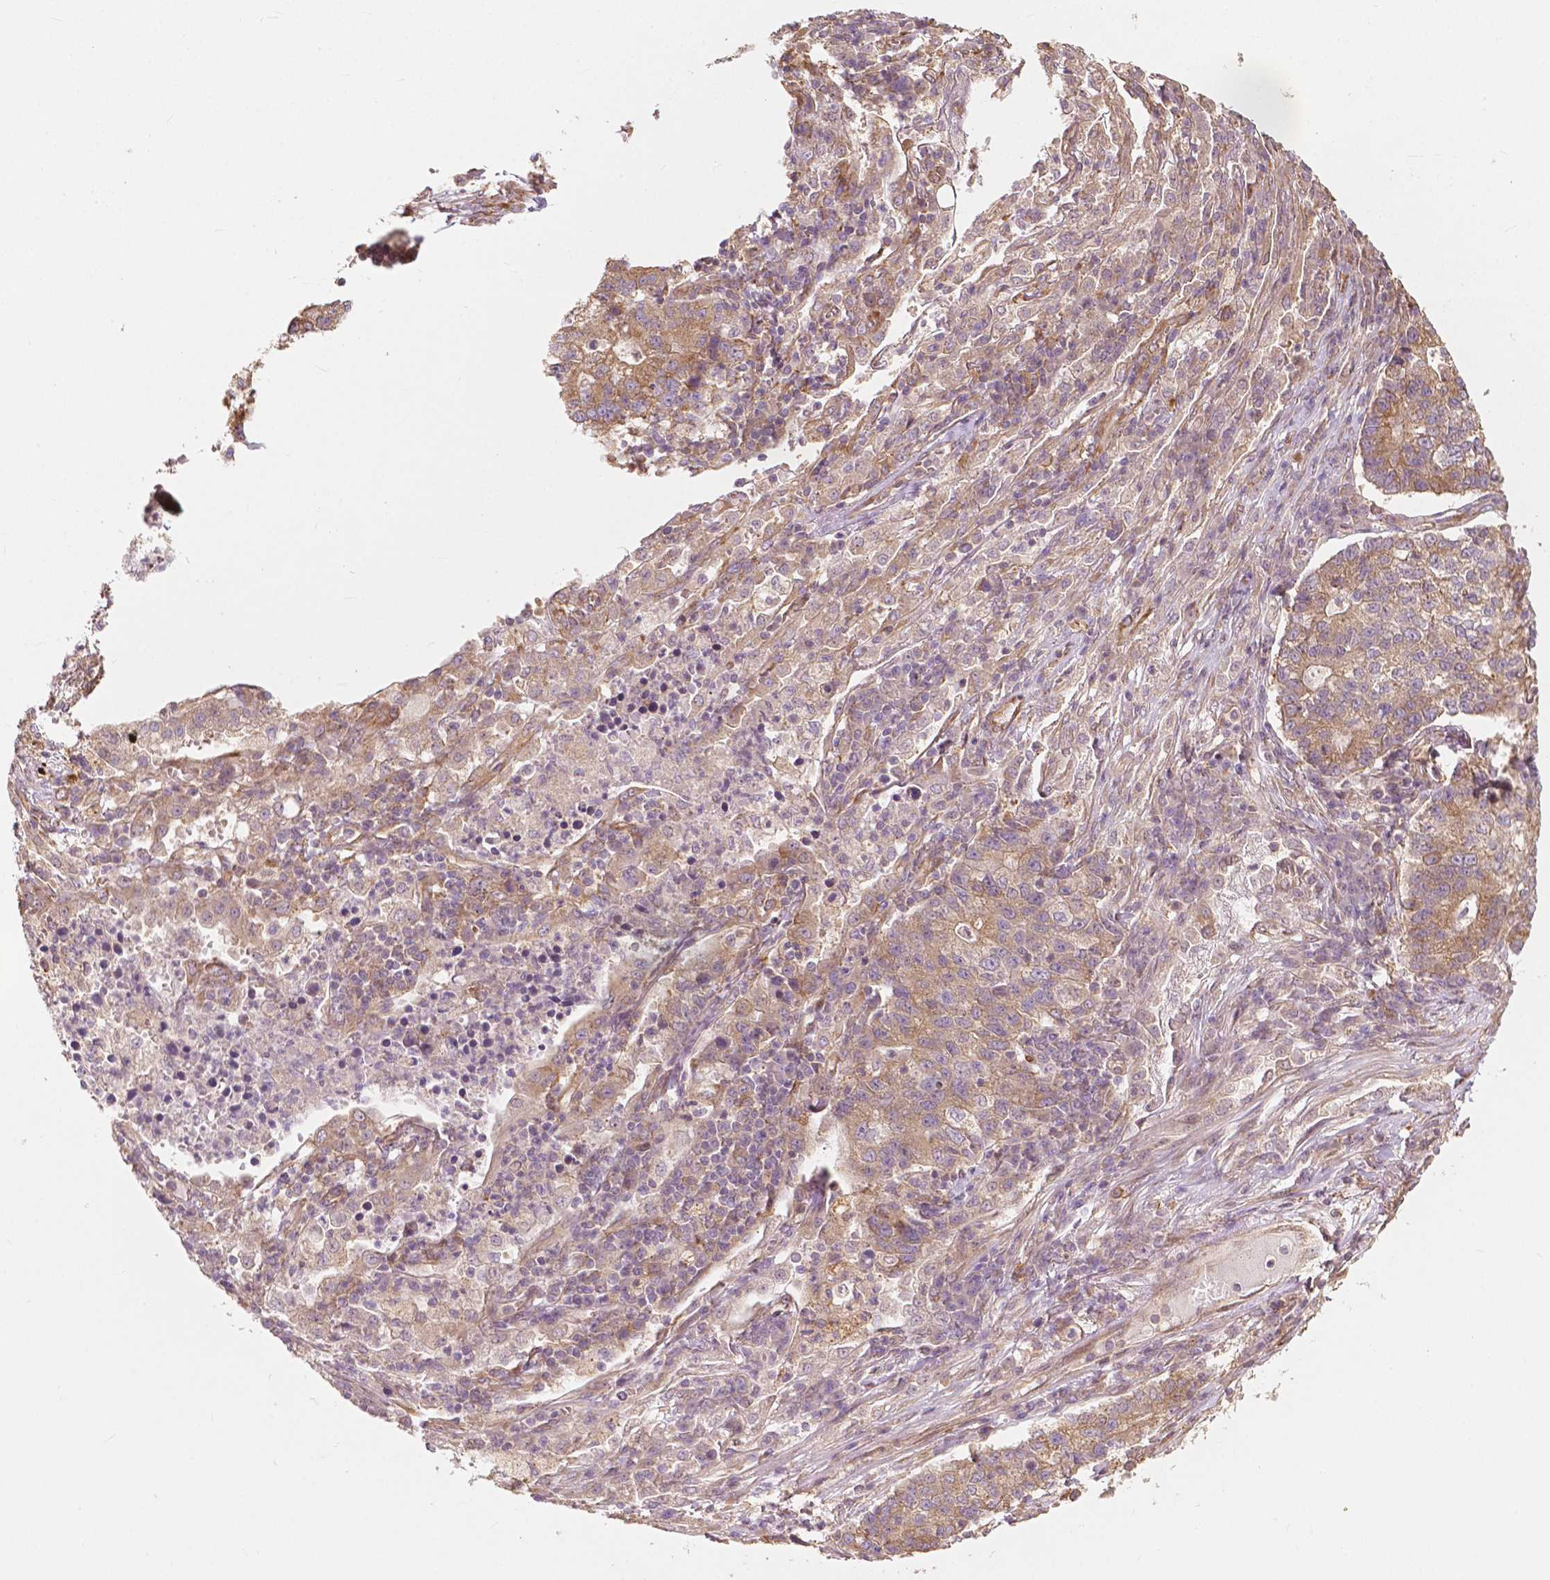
{"staining": {"intensity": "weak", "quantity": ">75%", "location": "cytoplasmic/membranous"}, "tissue": "lung cancer", "cell_type": "Tumor cells", "image_type": "cancer", "snomed": [{"axis": "morphology", "description": "Adenocarcinoma, NOS"}, {"axis": "topography", "description": "Lung"}], "caption": "Human adenocarcinoma (lung) stained with a brown dye demonstrates weak cytoplasmic/membranous positive staining in about >75% of tumor cells.", "gene": "G3BP1", "patient": {"sex": "male", "age": 57}}